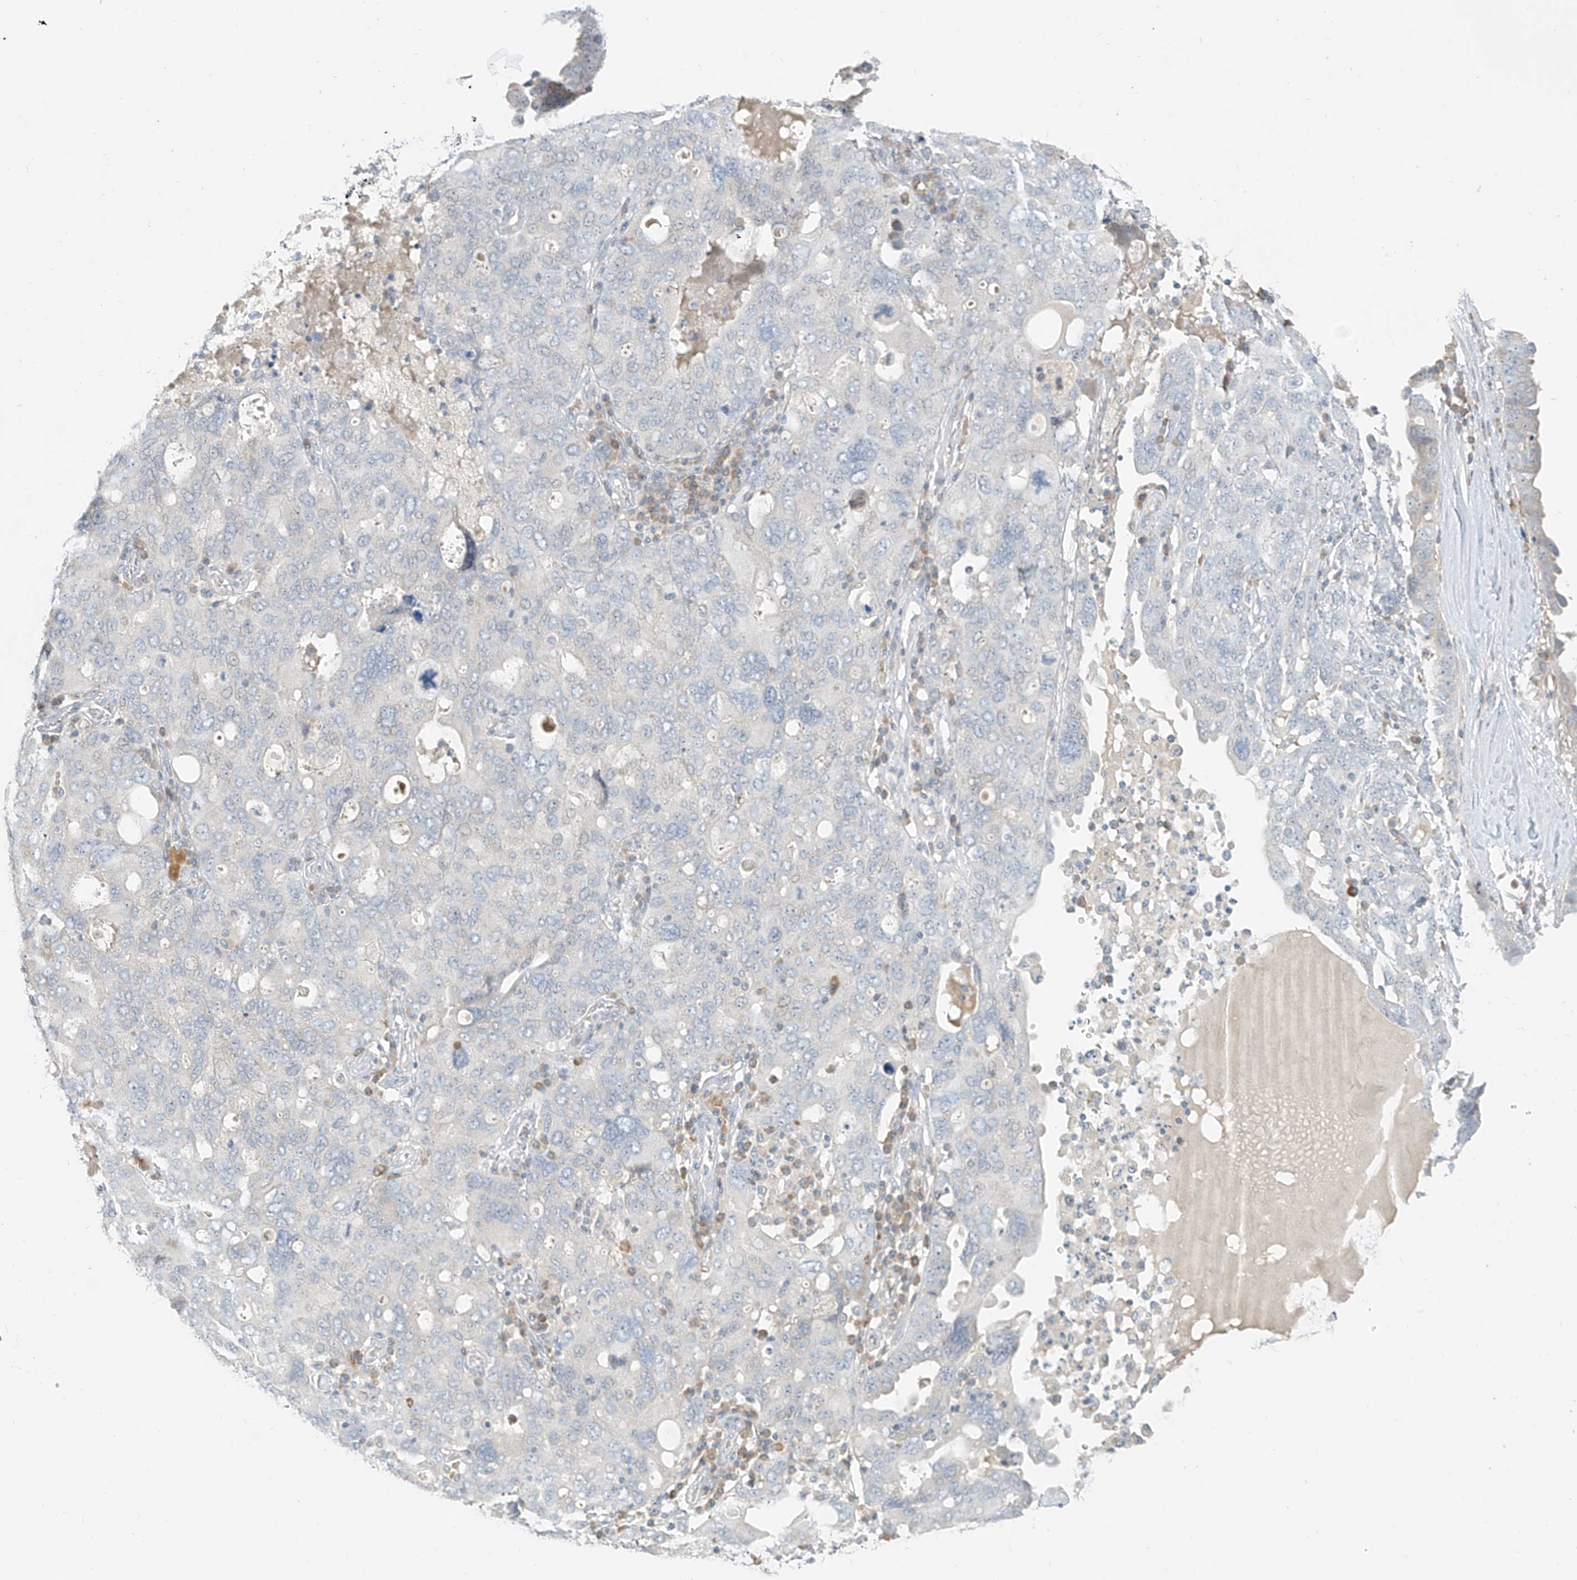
{"staining": {"intensity": "negative", "quantity": "none", "location": "none"}, "tissue": "ovarian cancer", "cell_type": "Tumor cells", "image_type": "cancer", "snomed": [{"axis": "morphology", "description": "Carcinoma, endometroid"}, {"axis": "topography", "description": "Ovary"}], "caption": "Human ovarian endometroid carcinoma stained for a protein using IHC displays no staining in tumor cells.", "gene": "C2orf42", "patient": {"sex": "female", "age": 62}}